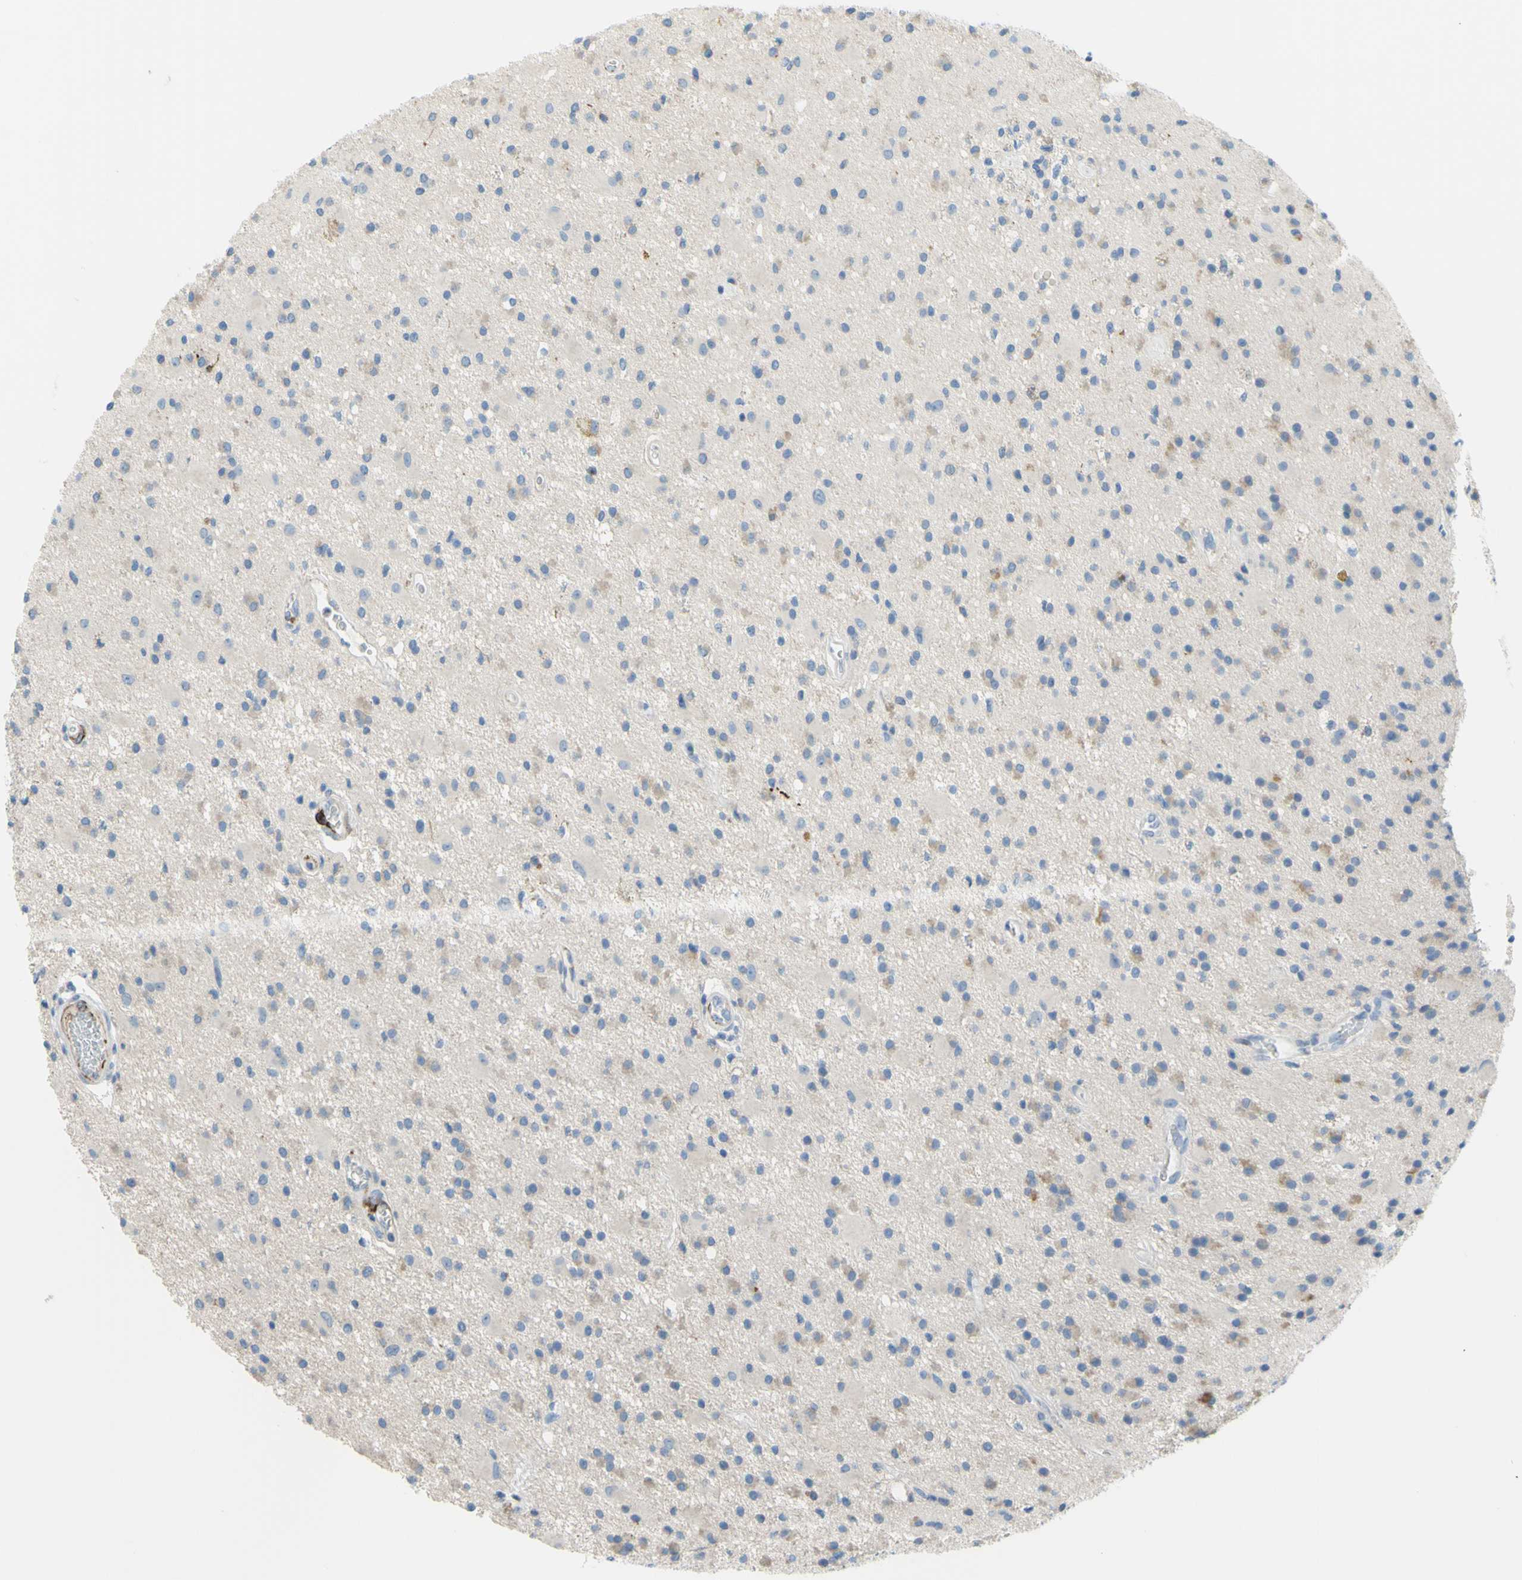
{"staining": {"intensity": "negative", "quantity": "none", "location": "none"}, "tissue": "glioma", "cell_type": "Tumor cells", "image_type": "cancer", "snomed": [{"axis": "morphology", "description": "Glioma, malignant, Low grade"}, {"axis": "topography", "description": "Brain"}], "caption": "IHC photomicrograph of human glioma stained for a protein (brown), which exhibits no expression in tumor cells.", "gene": "PRRG2", "patient": {"sex": "male", "age": 58}}